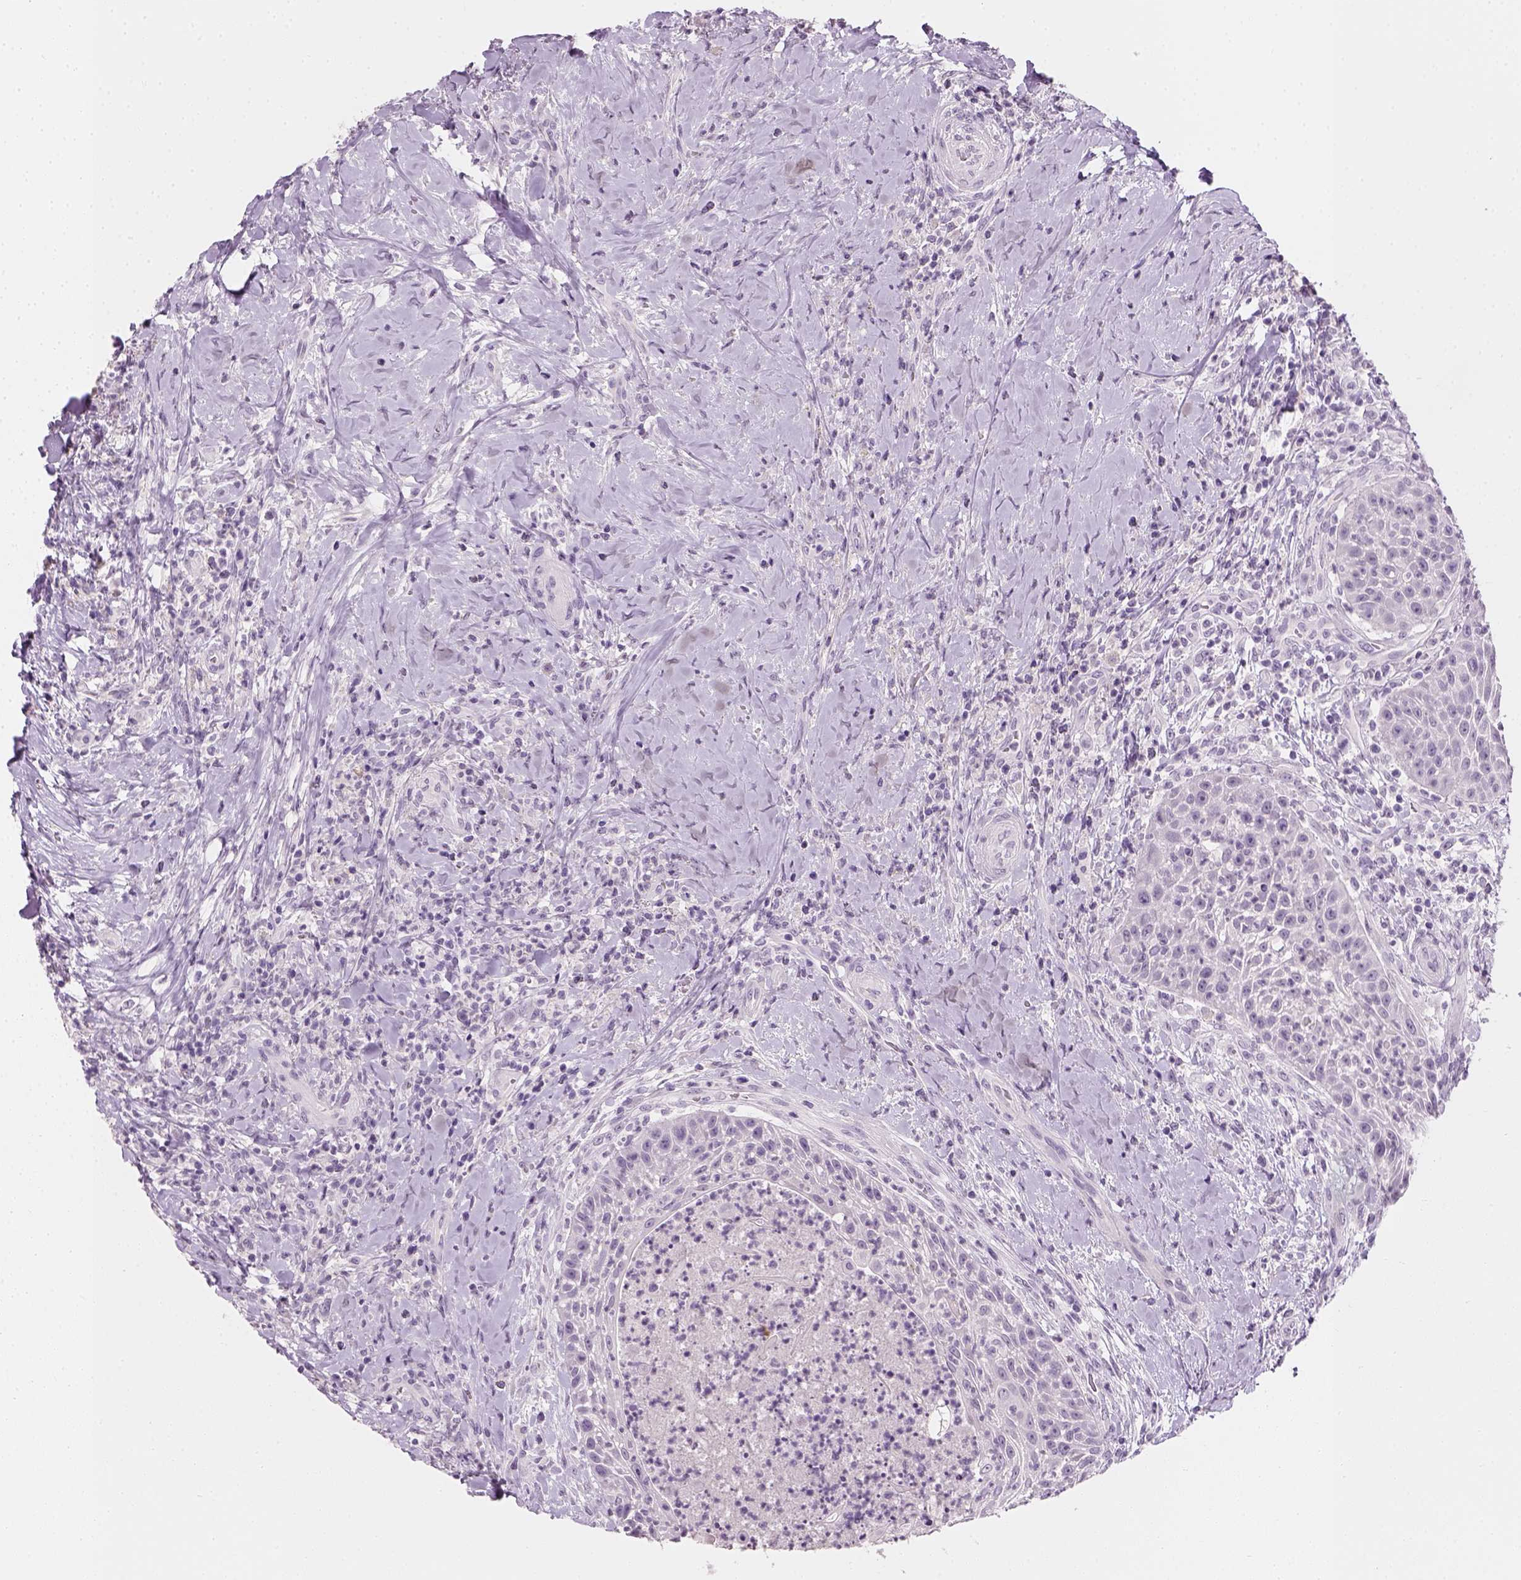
{"staining": {"intensity": "negative", "quantity": "none", "location": "none"}, "tissue": "head and neck cancer", "cell_type": "Tumor cells", "image_type": "cancer", "snomed": [{"axis": "morphology", "description": "Squamous cell carcinoma, NOS"}, {"axis": "topography", "description": "Head-Neck"}], "caption": "Tumor cells are negative for brown protein staining in head and neck cancer (squamous cell carcinoma).", "gene": "TH", "patient": {"sex": "male", "age": 69}}